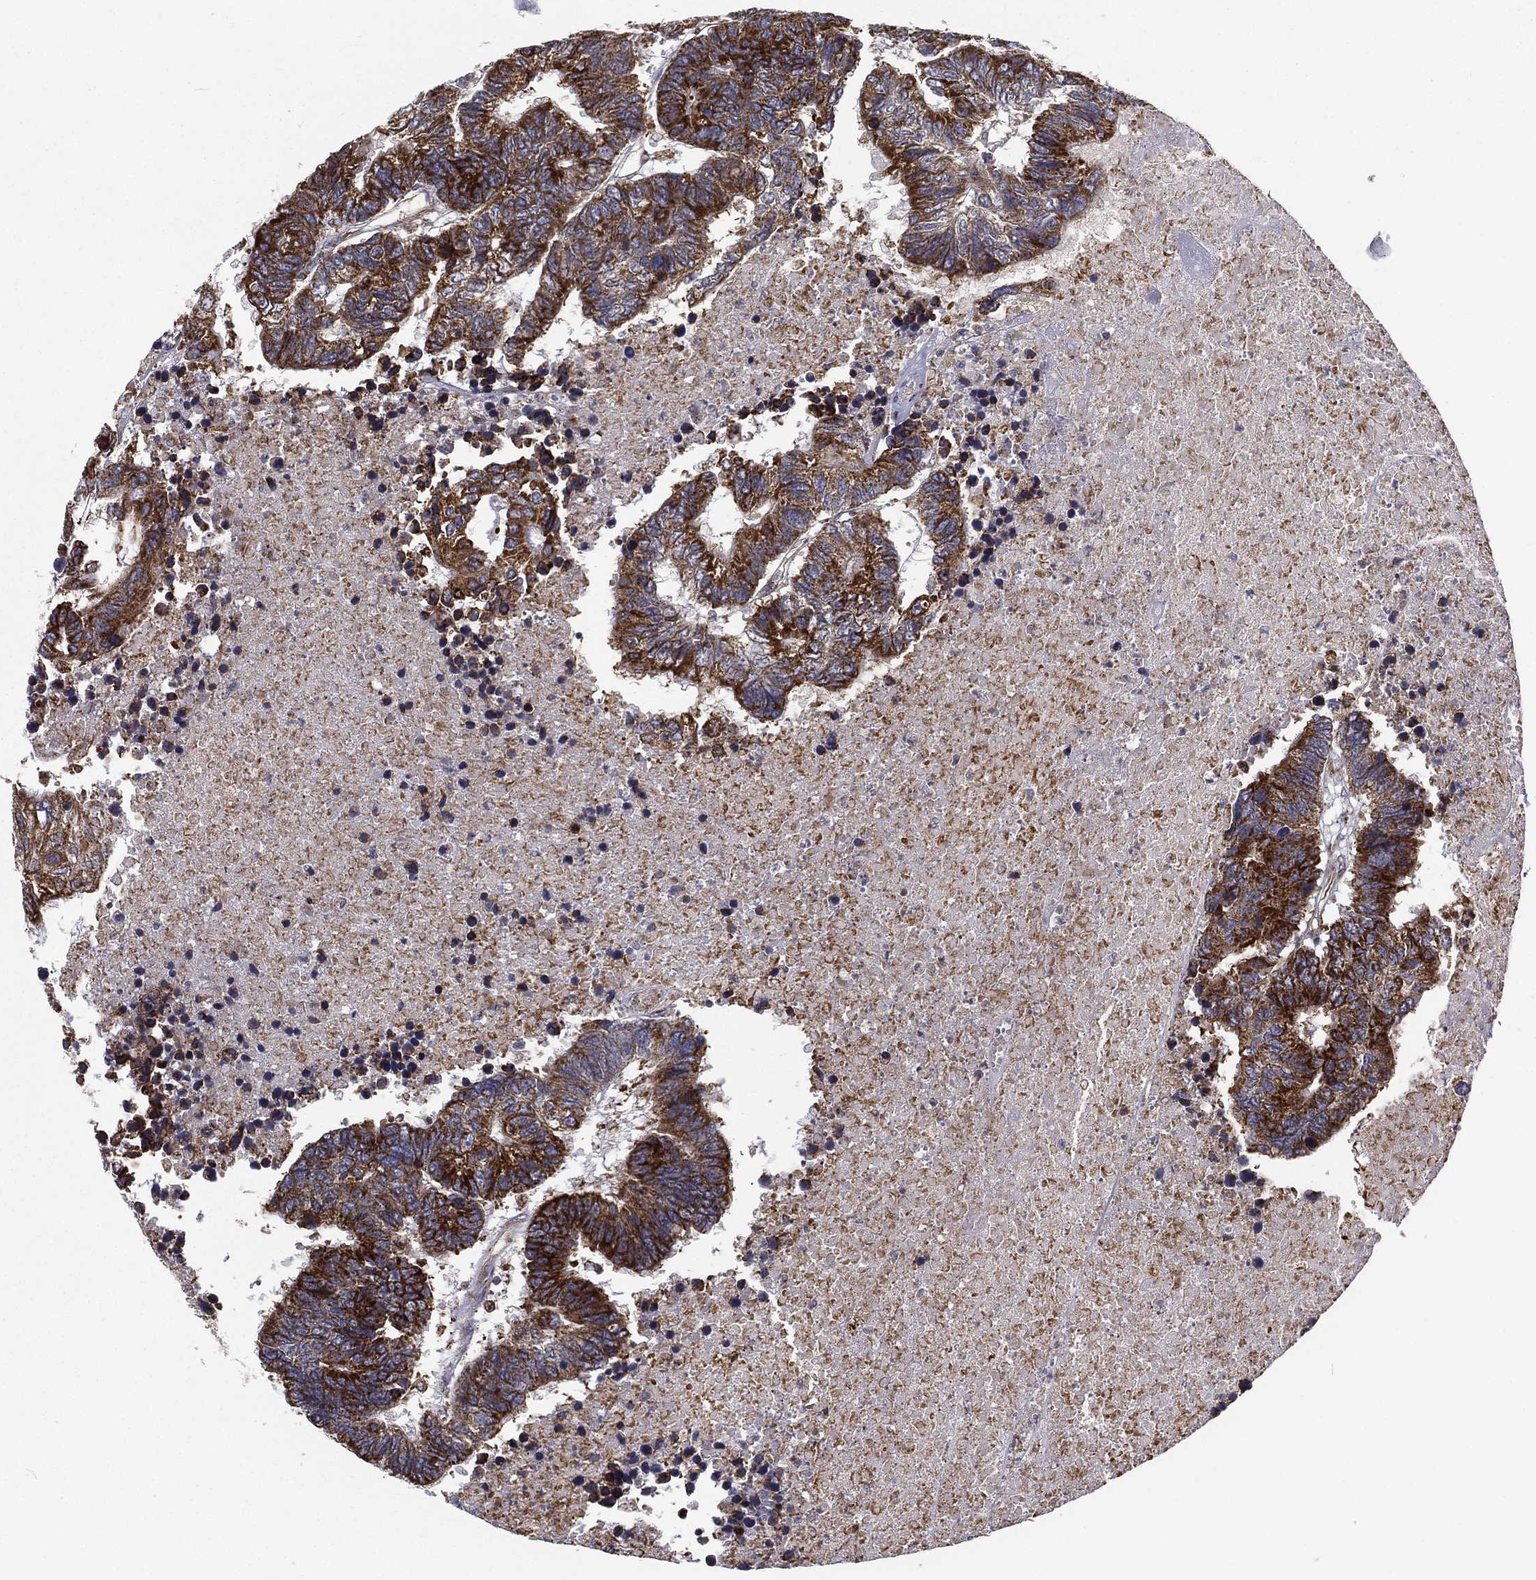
{"staining": {"intensity": "strong", "quantity": ">75%", "location": "cytoplasmic/membranous"}, "tissue": "colorectal cancer", "cell_type": "Tumor cells", "image_type": "cancer", "snomed": [{"axis": "morphology", "description": "Adenocarcinoma, NOS"}, {"axis": "topography", "description": "Colon"}], "caption": "Adenocarcinoma (colorectal) stained for a protein (brown) shows strong cytoplasmic/membranous positive staining in approximately >75% of tumor cells.", "gene": "MT-CYB", "patient": {"sex": "female", "age": 48}}